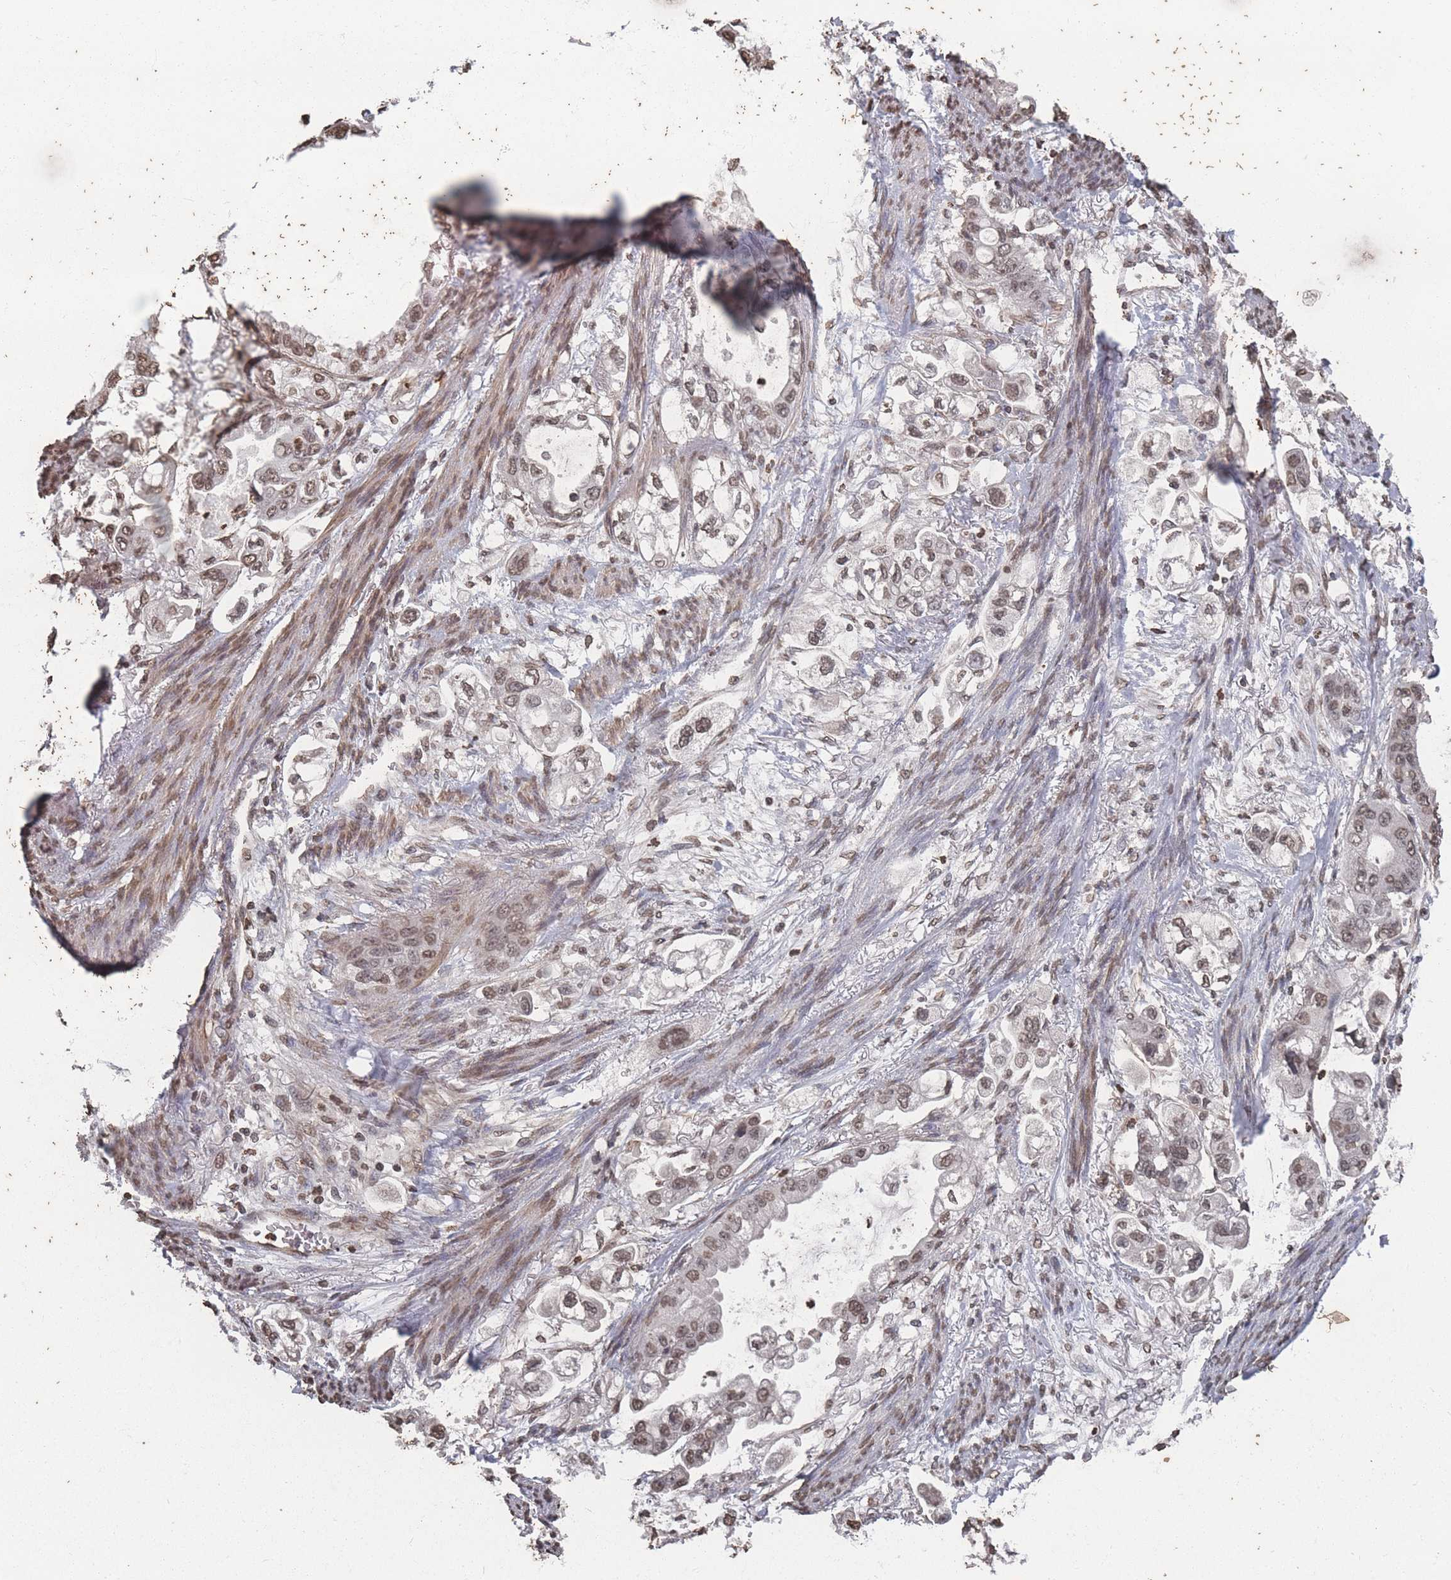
{"staining": {"intensity": "moderate", "quantity": "25%-75%", "location": "nuclear"}, "tissue": "stomach cancer", "cell_type": "Tumor cells", "image_type": "cancer", "snomed": [{"axis": "morphology", "description": "Adenocarcinoma, NOS"}, {"axis": "topography", "description": "Stomach"}], "caption": "This is a photomicrograph of IHC staining of stomach cancer, which shows moderate staining in the nuclear of tumor cells.", "gene": "PLEKHG5", "patient": {"sex": "male", "age": 62}}